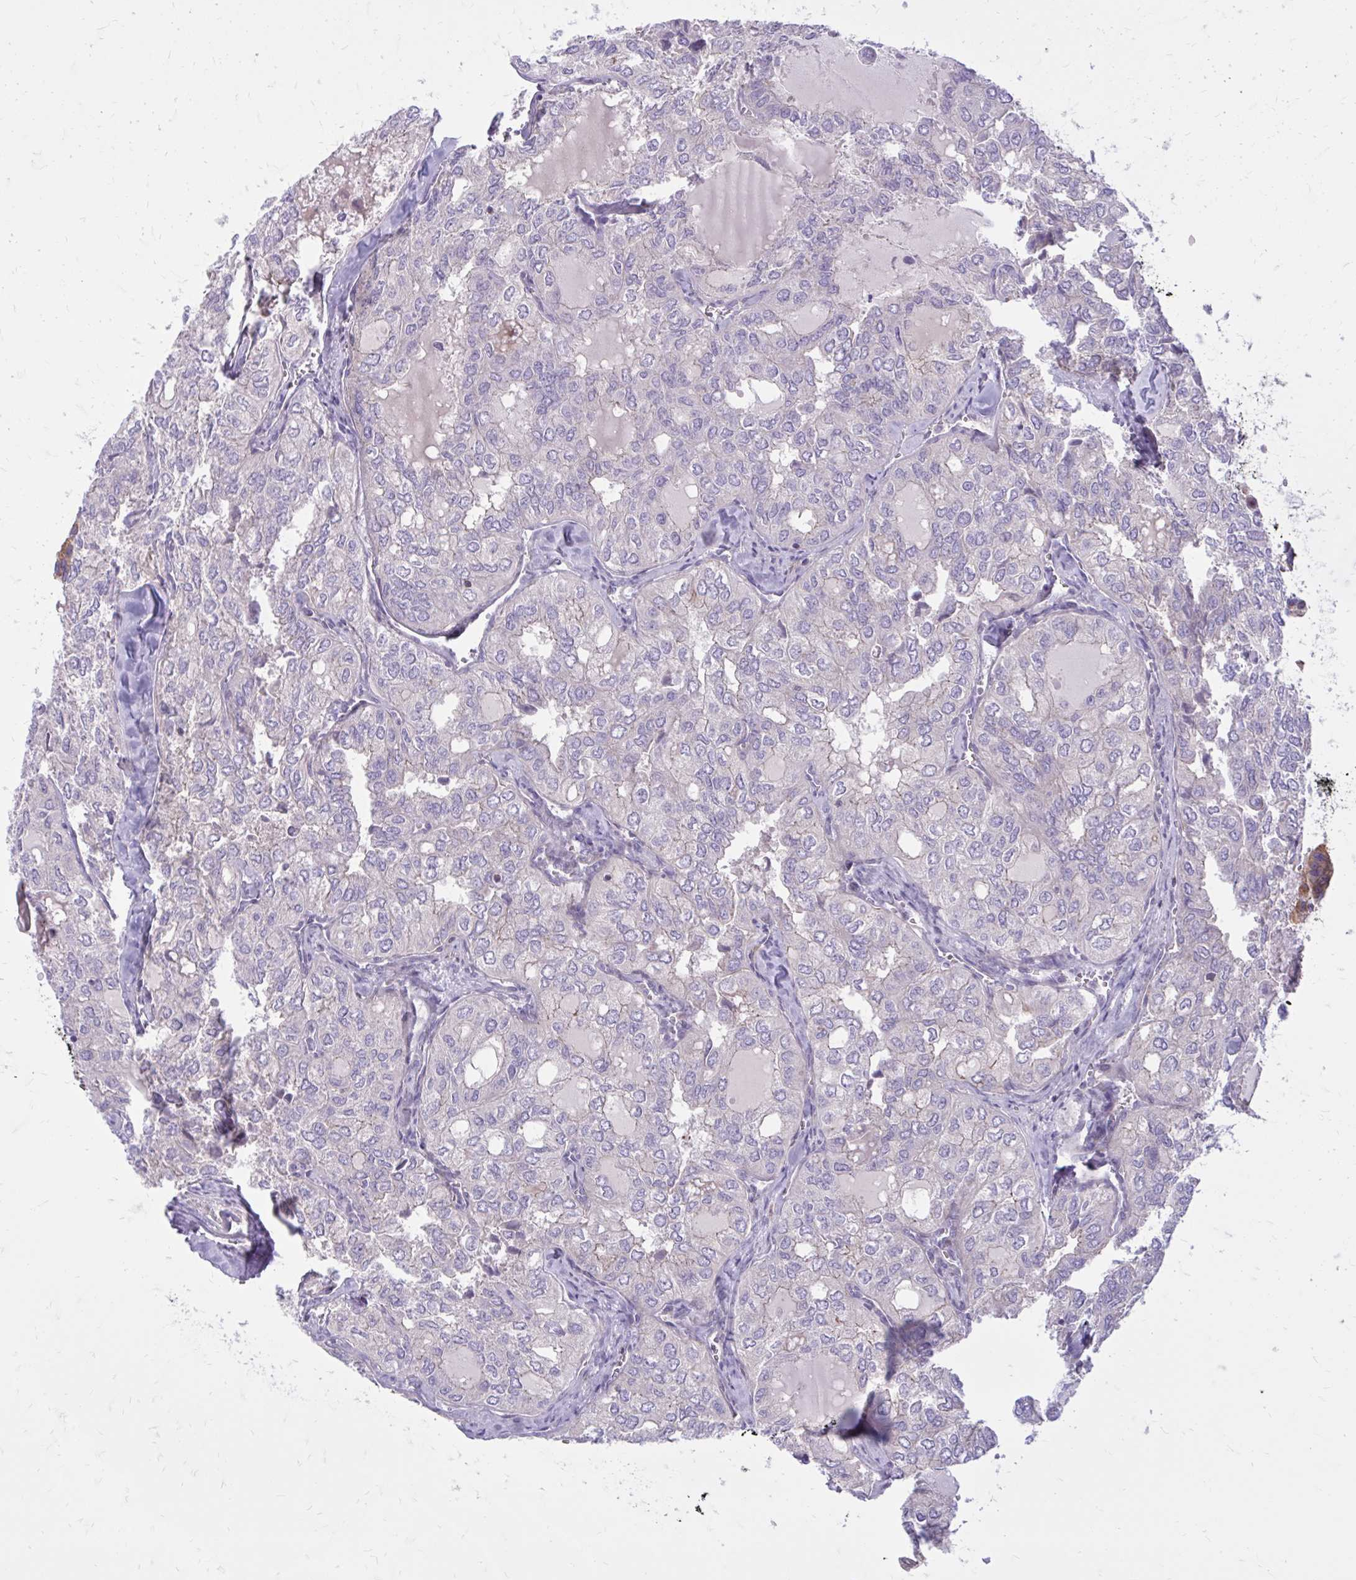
{"staining": {"intensity": "negative", "quantity": "none", "location": "none"}, "tissue": "thyroid cancer", "cell_type": "Tumor cells", "image_type": "cancer", "snomed": [{"axis": "morphology", "description": "Follicular adenoma carcinoma, NOS"}, {"axis": "topography", "description": "Thyroid gland"}], "caption": "Immunohistochemistry of thyroid follicular adenoma carcinoma reveals no staining in tumor cells.", "gene": "FAP", "patient": {"sex": "male", "age": 75}}